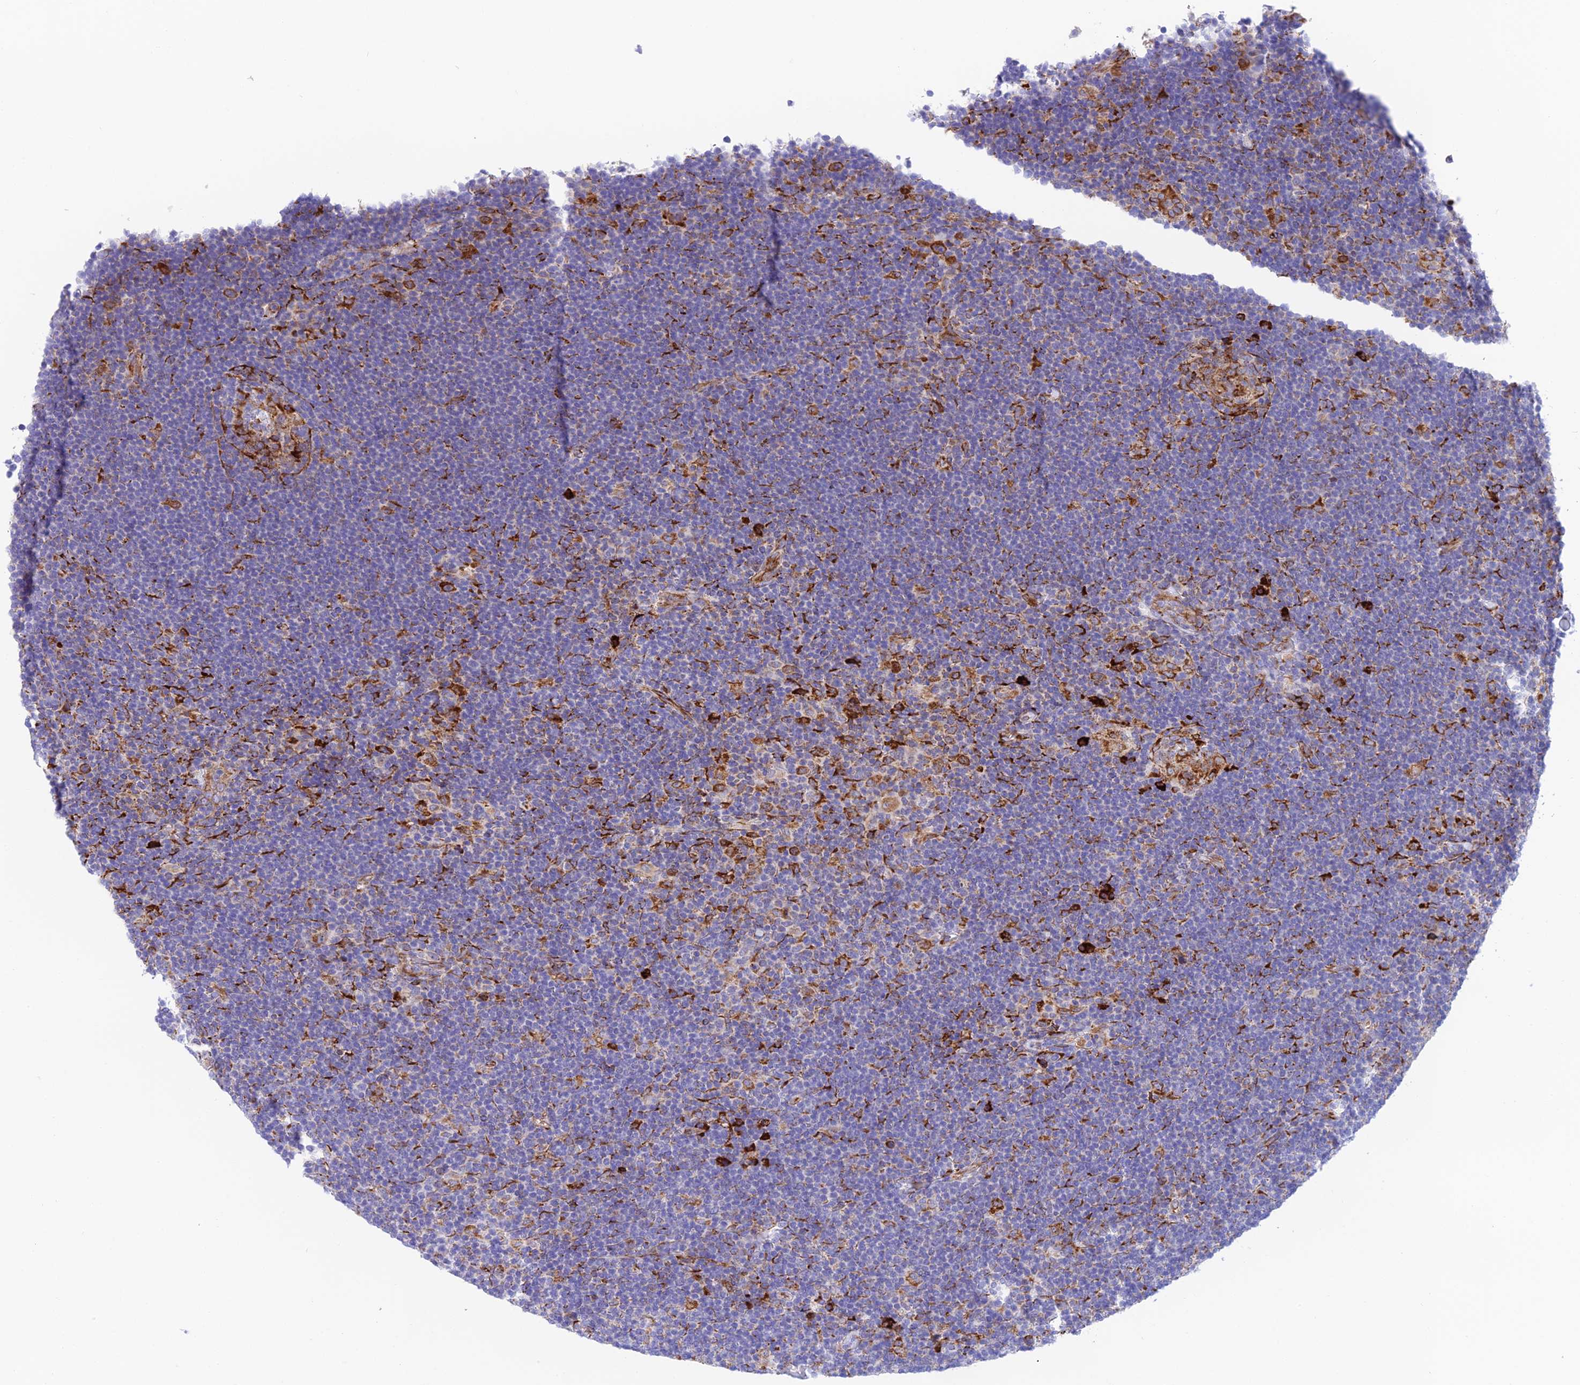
{"staining": {"intensity": "strong", "quantity": ">75%", "location": "cytoplasmic/membranous"}, "tissue": "lymphoma", "cell_type": "Tumor cells", "image_type": "cancer", "snomed": [{"axis": "morphology", "description": "Hodgkin's disease, NOS"}, {"axis": "topography", "description": "Lymph node"}], "caption": "A histopathology image of human lymphoma stained for a protein exhibits strong cytoplasmic/membranous brown staining in tumor cells.", "gene": "TUBGCP6", "patient": {"sex": "female", "age": 57}}